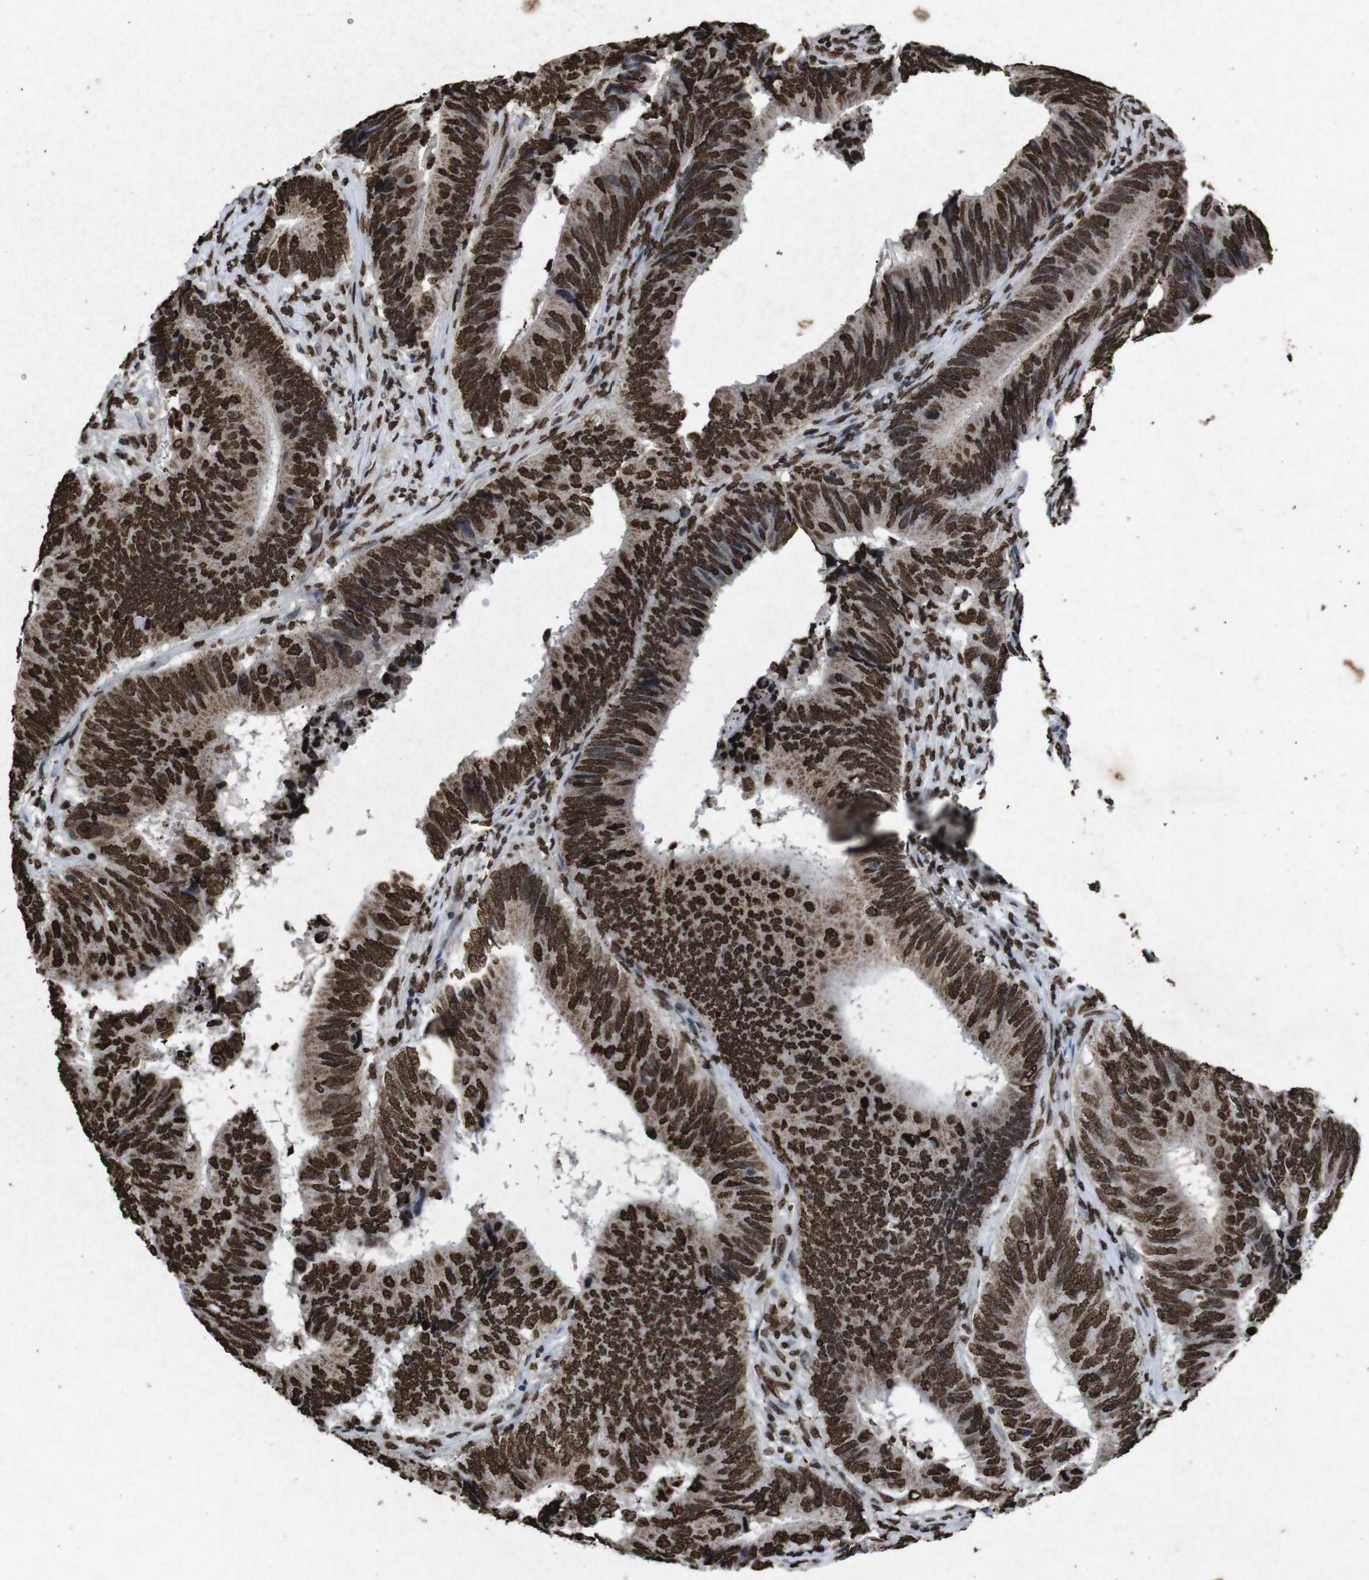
{"staining": {"intensity": "strong", "quantity": ">75%", "location": "nuclear"}, "tissue": "colorectal cancer", "cell_type": "Tumor cells", "image_type": "cancer", "snomed": [{"axis": "morphology", "description": "Normal tissue, NOS"}, {"axis": "morphology", "description": "Adenocarcinoma, NOS"}, {"axis": "topography", "description": "Colon"}], "caption": "Protein expression analysis of colorectal cancer (adenocarcinoma) shows strong nuclear expression in approximately >75% of tumor cells. (brown staining indicates protein expression, while blue staining denotes nuclei).", "gene": "MDM2", "patient": {"sex": "male", "age": 56}}